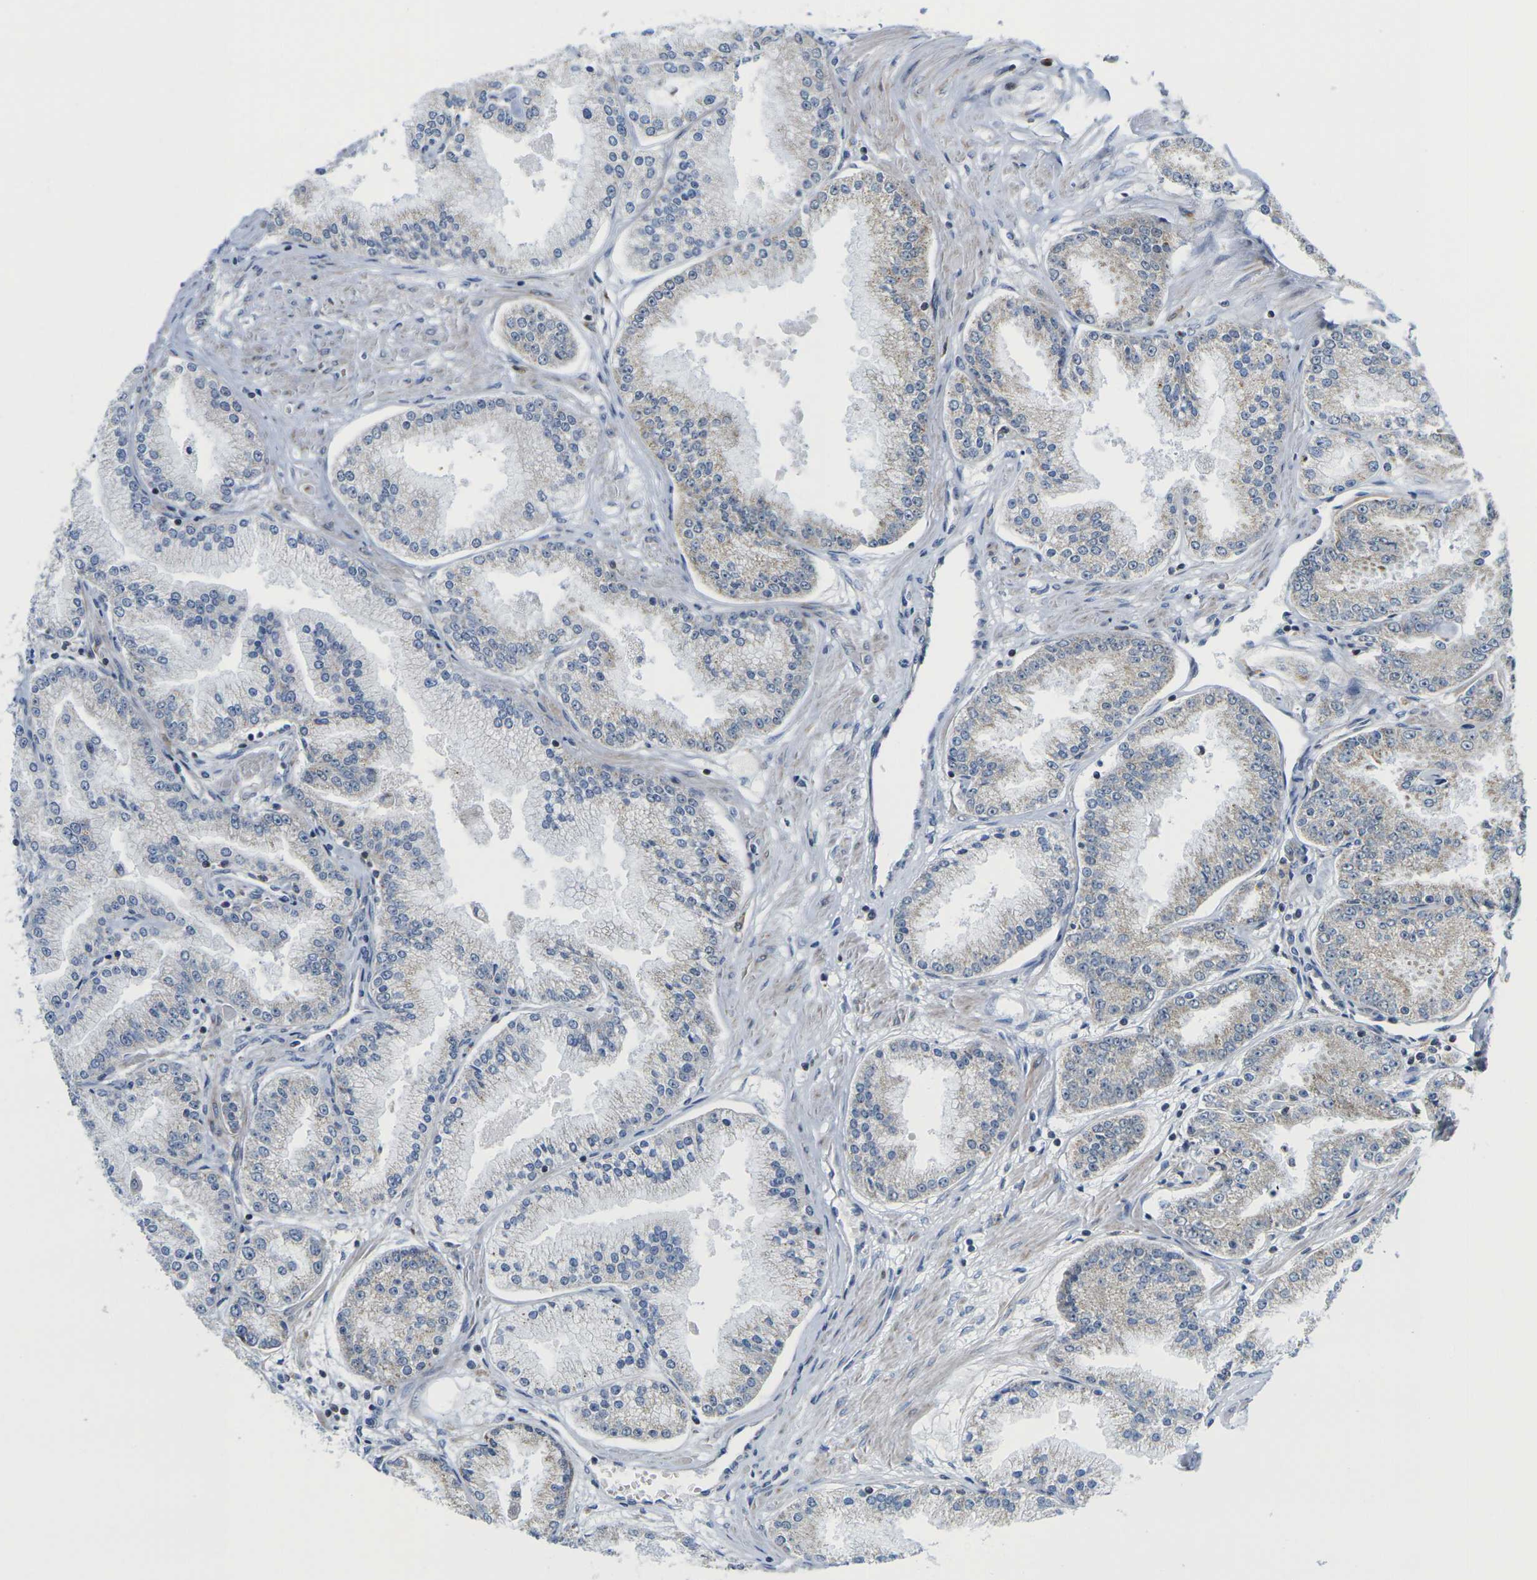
{"staining": {"intensity": "weak", "quantity": "<25%", "location": "cytoplasmic/membranous"}, "tissue": "prostate cancer", "cell_type": "Tumor cells", "image_type": "cancer", "snomed": [{"axis": "morphology", "description": "Adenocarcinoma, High grade"}, {"axis": "topography", "description": "Prostate"}], "caption": "An immunohistochemistry image of prostate cancer (adenocarcinoma (high-grade)) is shown. There is no staining in tumor cells of prostate cancer (adenocarcinoma (high-grade)).", "gene": "OTOF", "patient": {"sex": "male", "age": 61}}